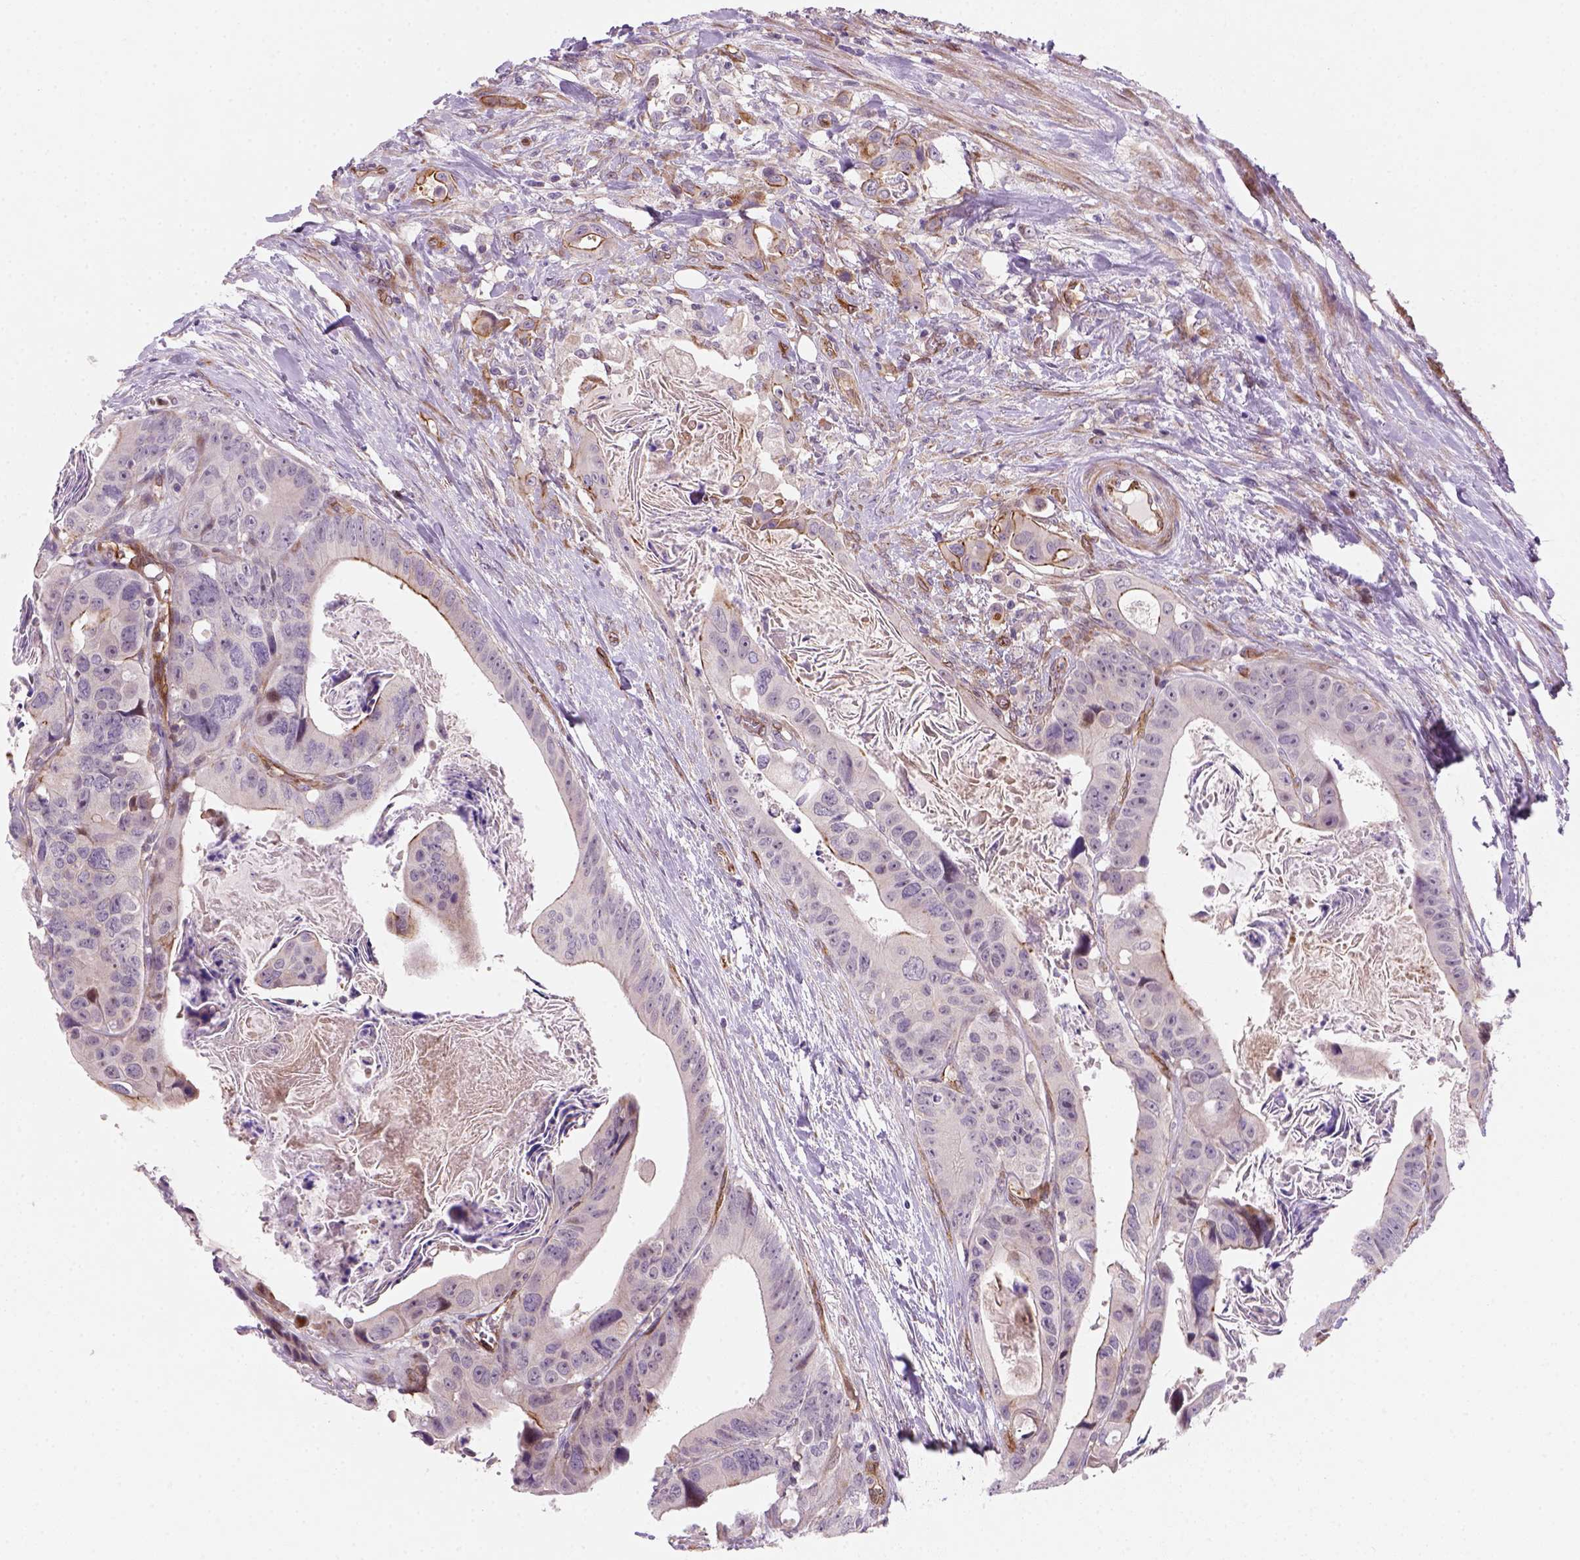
{"staining": {"intensity": "moderate", "quantity": "<25%", "location": "cytoplasmic/membranous"}, "tissue": "colorectal cancer", "cell_type": "Tumor cells", "image_type": "cancer", "snomed": [{"axis": "morphology", "description": "Adenocarcinoma, NOS"}, {"axis": "topography", "description": "Rectum"}], "caption": "A brown stain shows moderate cytoplasmic/membranous staining of a protein in colorectal cancer (adenocarcinoma) tumor cells.", "gene": "VSTM5", "patient": {"sex": "male", "age": 64}}